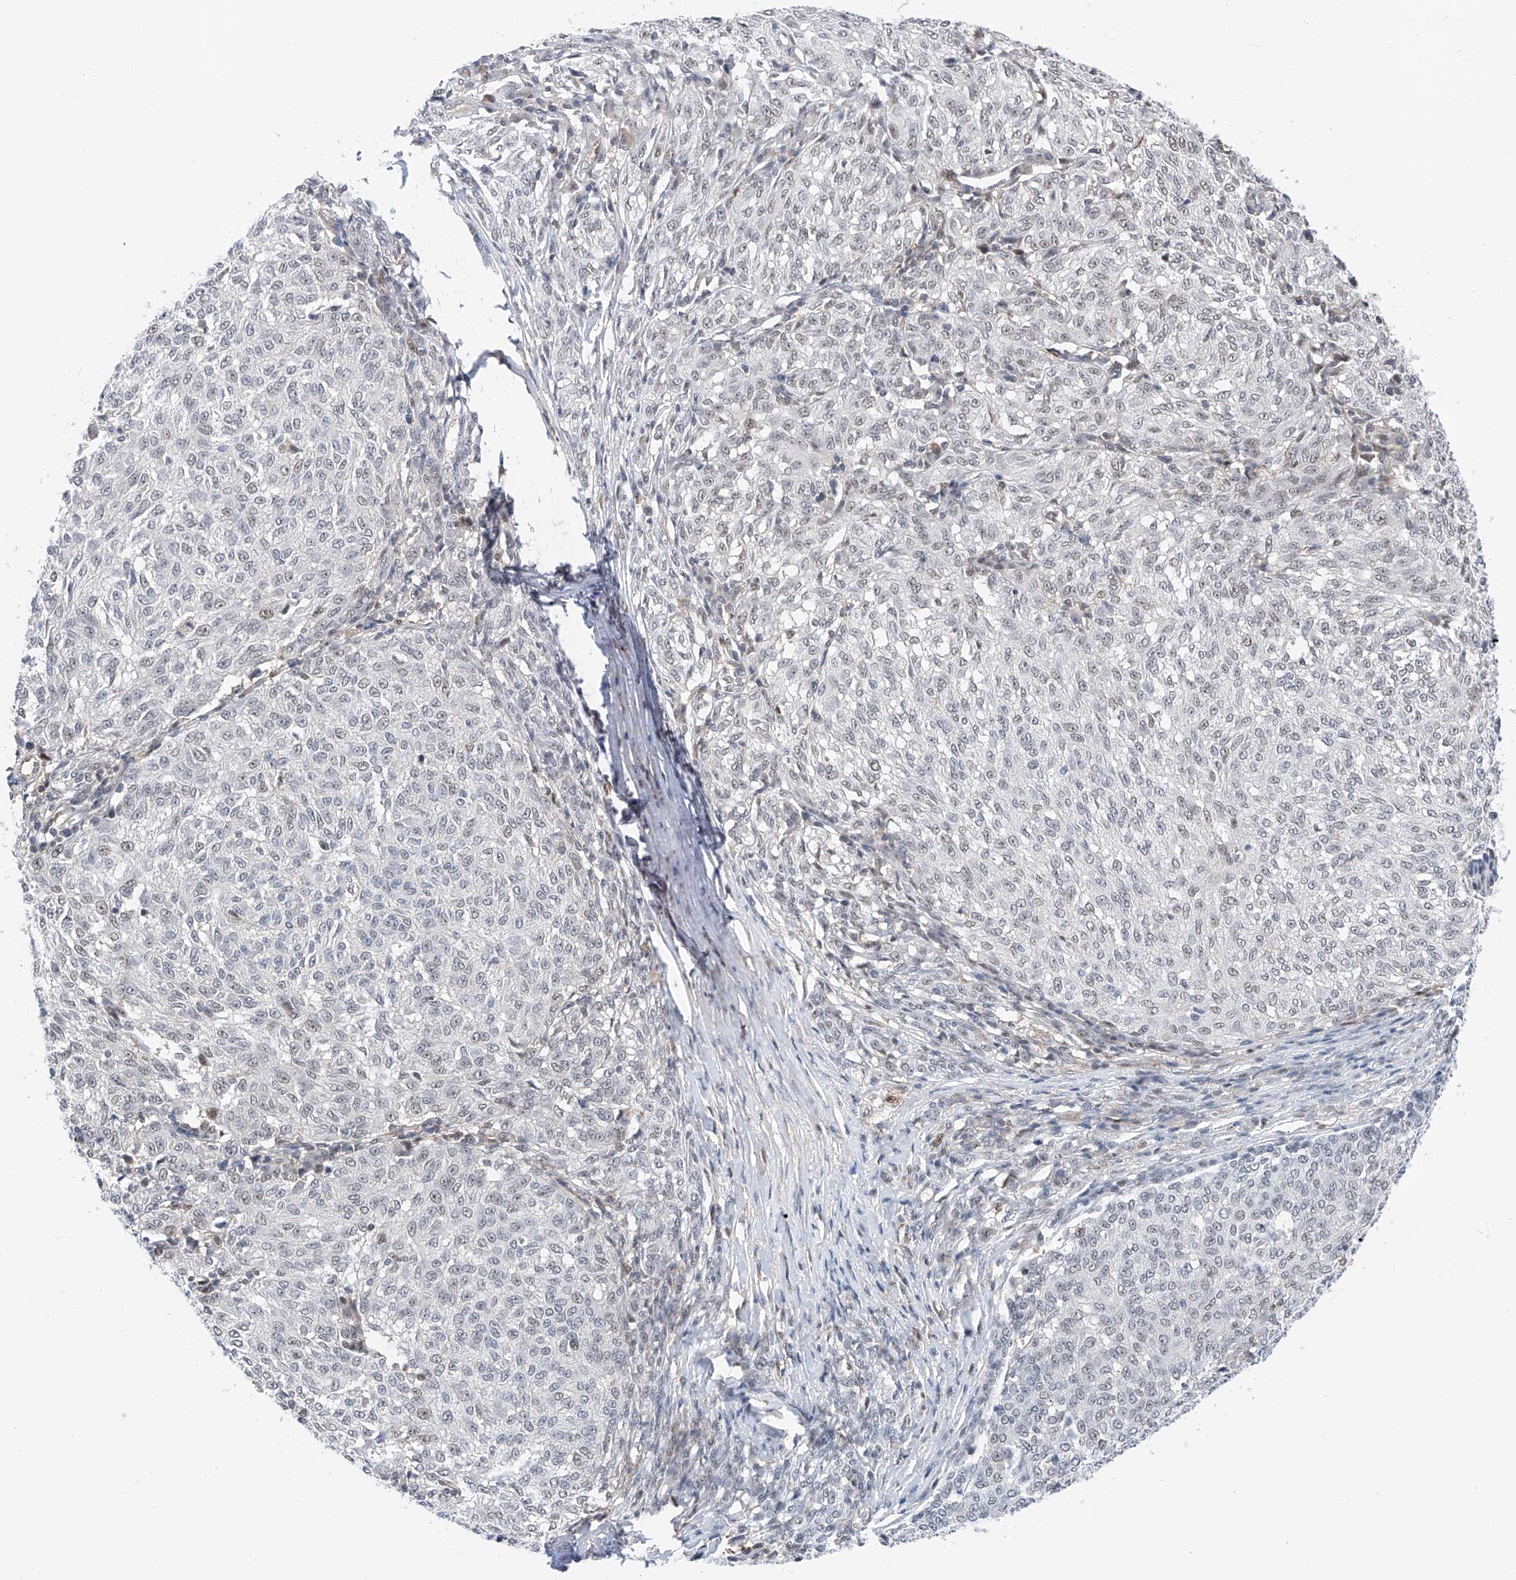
{"staining": {"intensity": "negative", "quantity": "none", "location": "none"}, "tissue": "melanoma", "cell_type": "Tumor cells", "image_type": "cancer", "snomed": [{"axis": "morphology", "description": "Malignant melanoma, NOS"}, {"axis": "topography", "description": "Skin"}], "caption": "Tumor cells show no significant staining in melanoma. Brightfield microscopy of IHC stained with DAB (brown) and hematoxylin (blue), captured at high magnification.", "gene": "SNRNP200", "patient": {"sex": "female", "age": 72}}